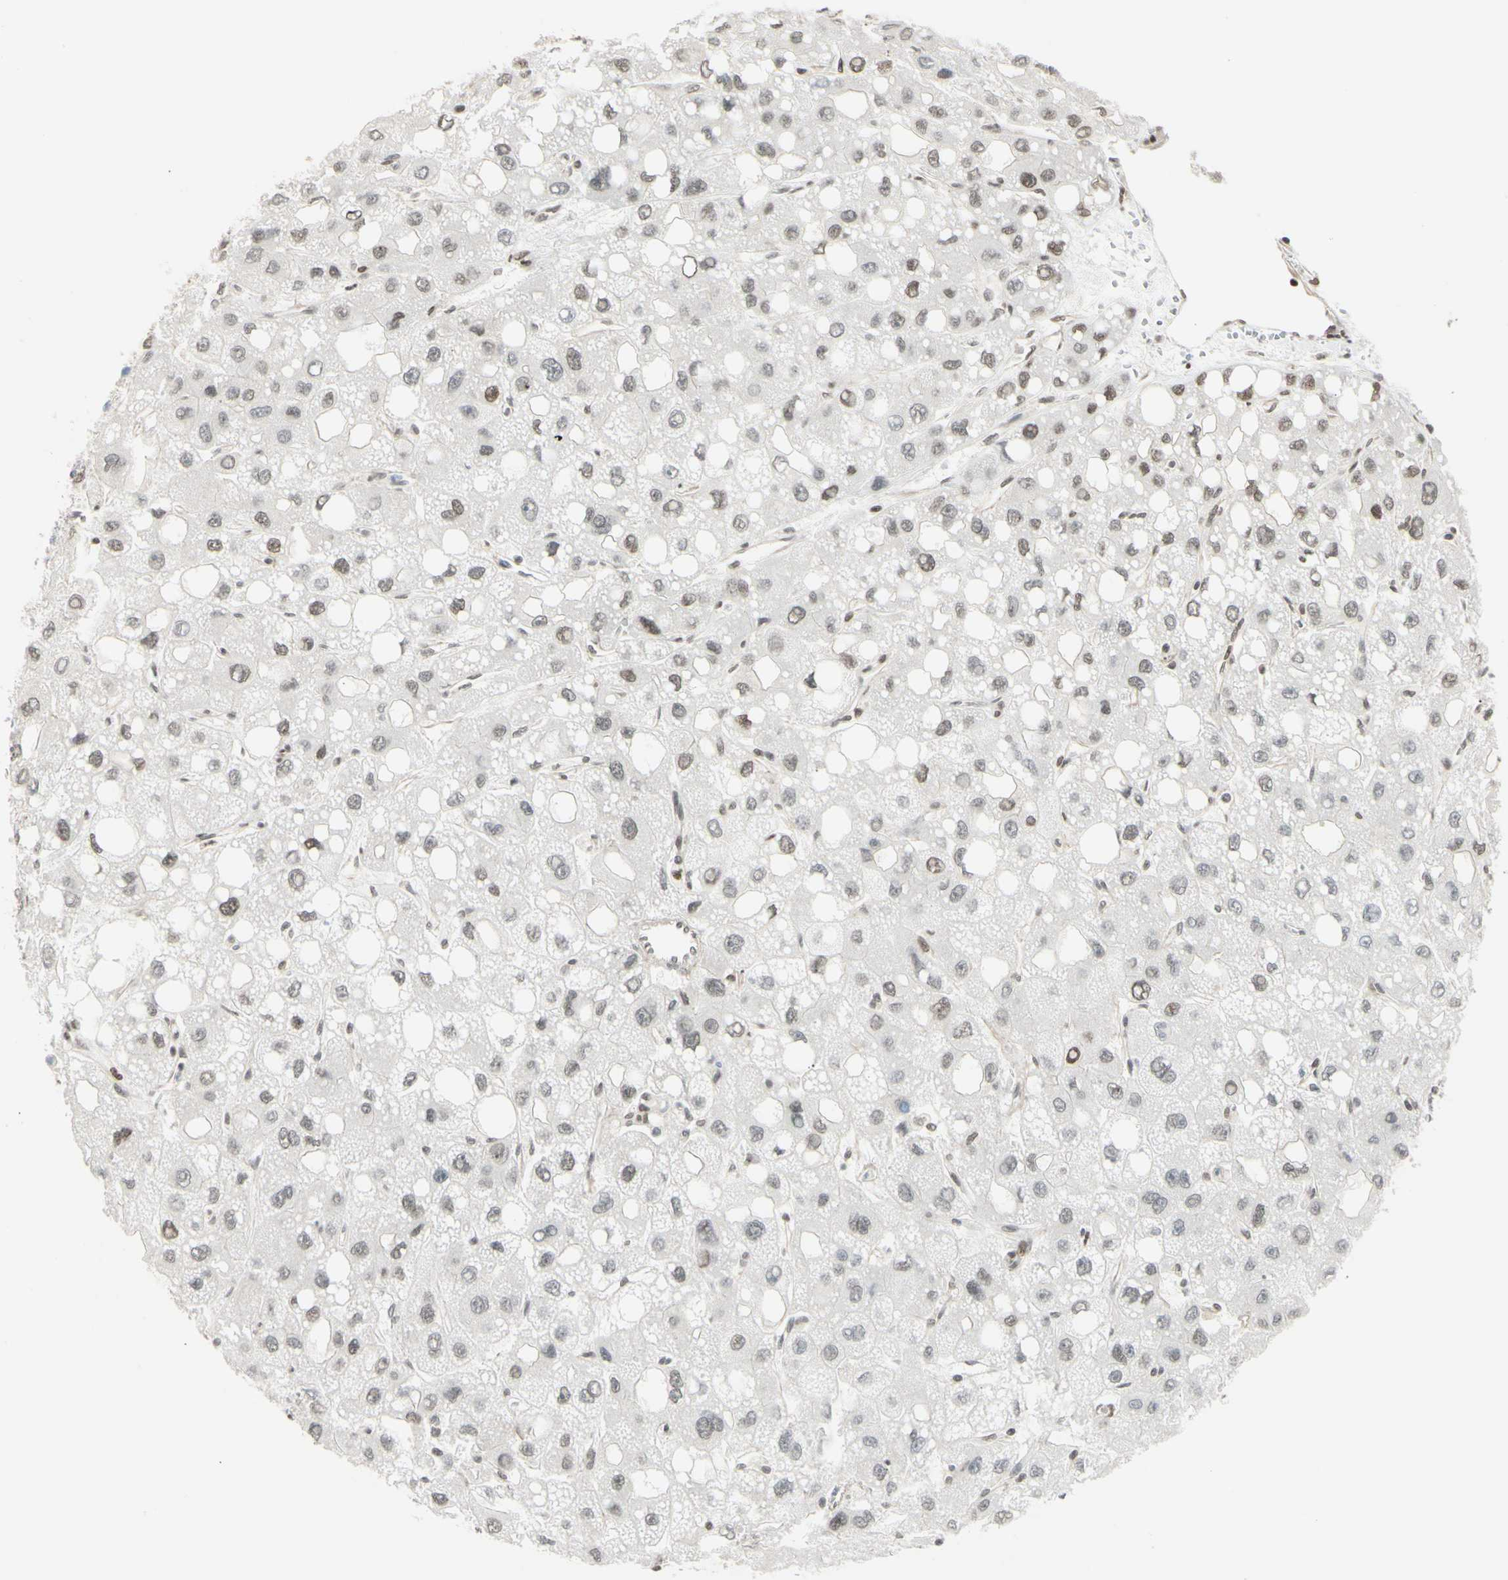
{"staining": {"intensity": "weak", "quantity": "<25%", "location": "nuclear"}, "tissue": "liver cancer", "cell_type": "Tumor cells", "image_type": "cancer", "snomed": [{"axis": "morphology", "description": "Carcinoma, Hepatocellular, NOS"}, {"axis": "topography", "description": "Liver"}], "caption": "Tumor cells show no significant protein staining in hepatocellular carcinoma (liver). (Brightfield microscopy of DAB immunohistochemistry (IHC) at high magnification).", "gene": "SUFU", "patient": {"sex": "male", "age": 55}}